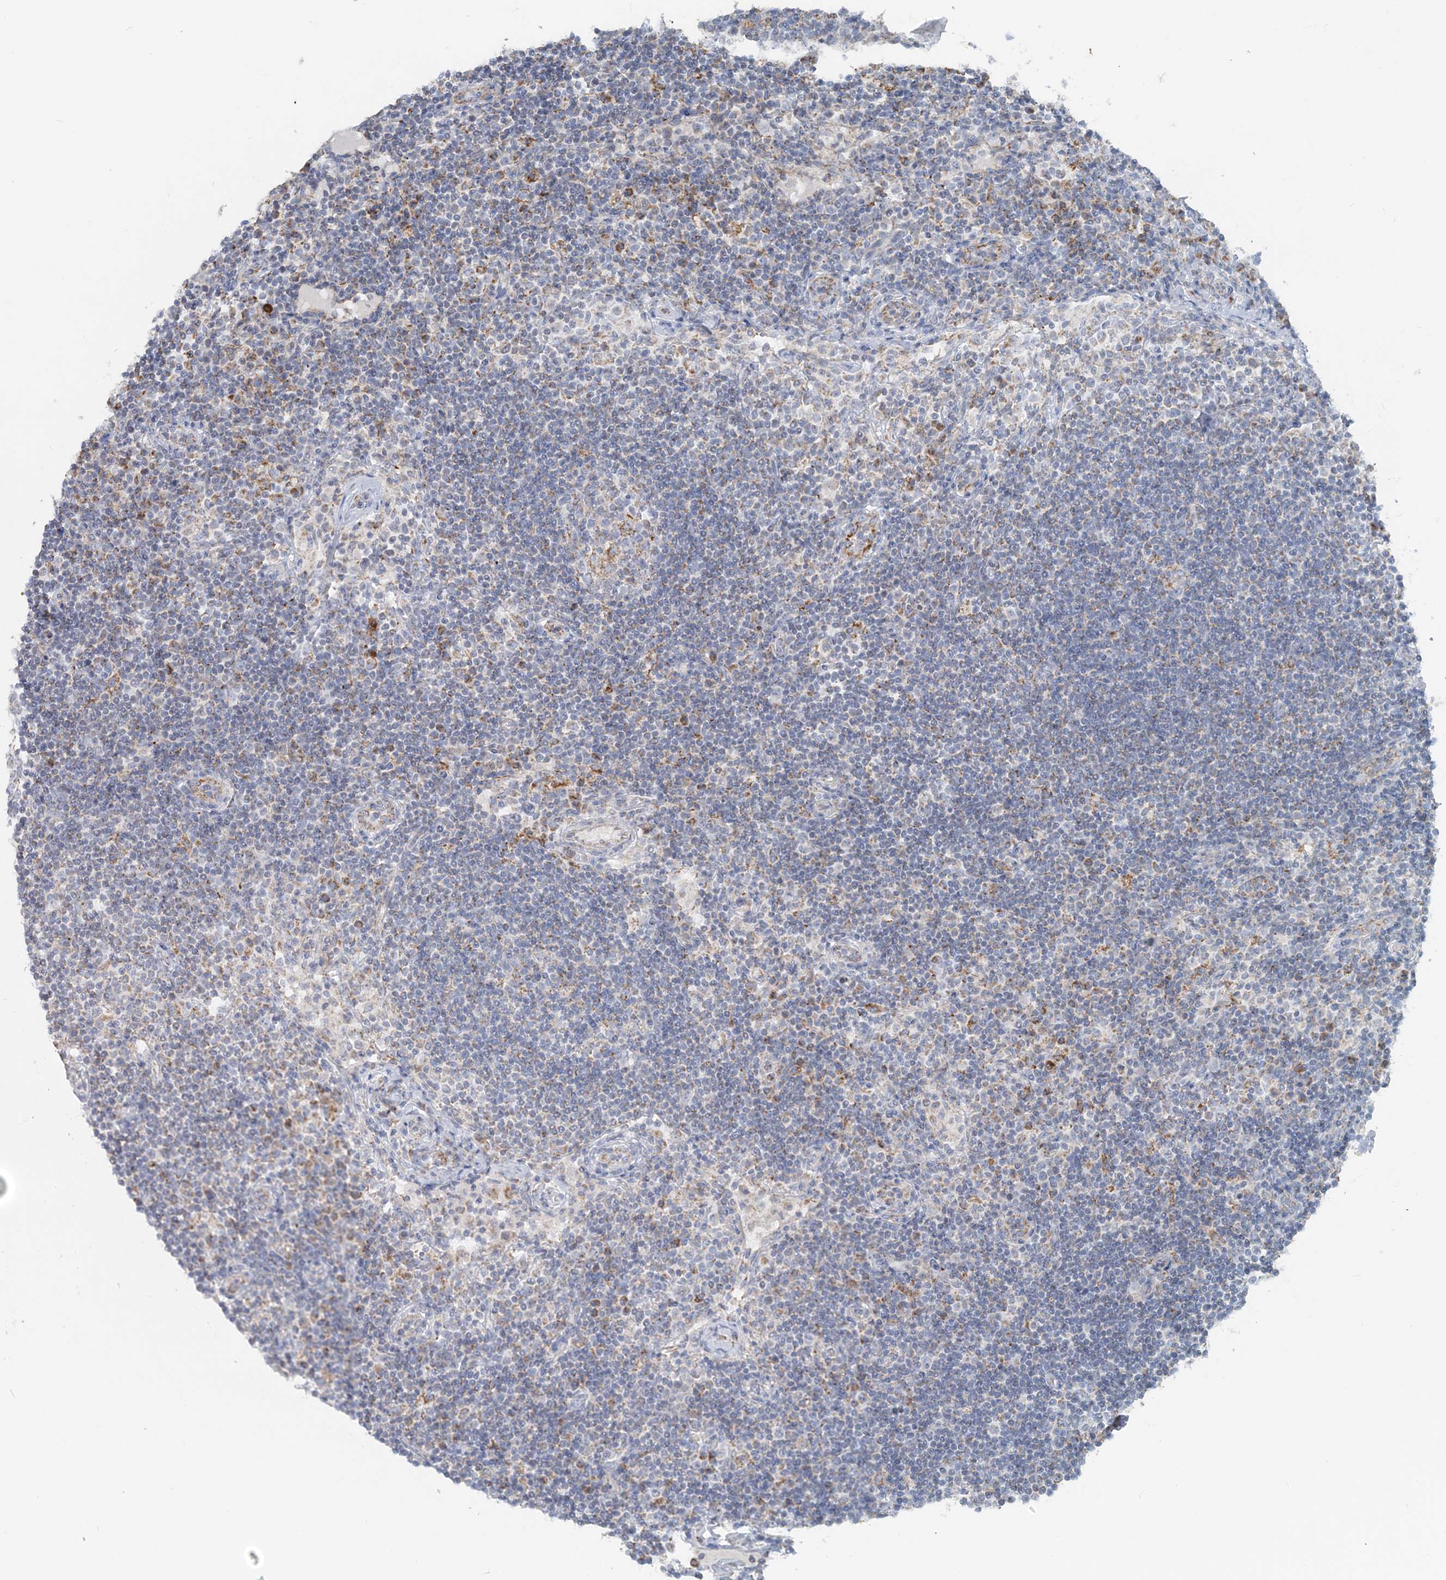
{"staining": {"intensity": "weak", "quantity": "<25%", "location": "cytoplasmic/membranous"}, "tissue": "lymph node", "cell_type": "Germinal center cells", "image_type": "normal", "snomed": [{"axis": "morphology", "description": "Normal tissue, NOS"}, {"axis": "topography", "description": "Lymph node"}], "caption": "A photomicrograph of lymph node stained for a protein reveals no brown staining in germinal center cells. Brightfield microscopy of IHC stained with DAB (3,3'-diaminobenzidine) (brown) and hematoxylin (blue), captured at high magnification.", "gene": "PCCB", "patient": {"sex": "female", "age": 53}}